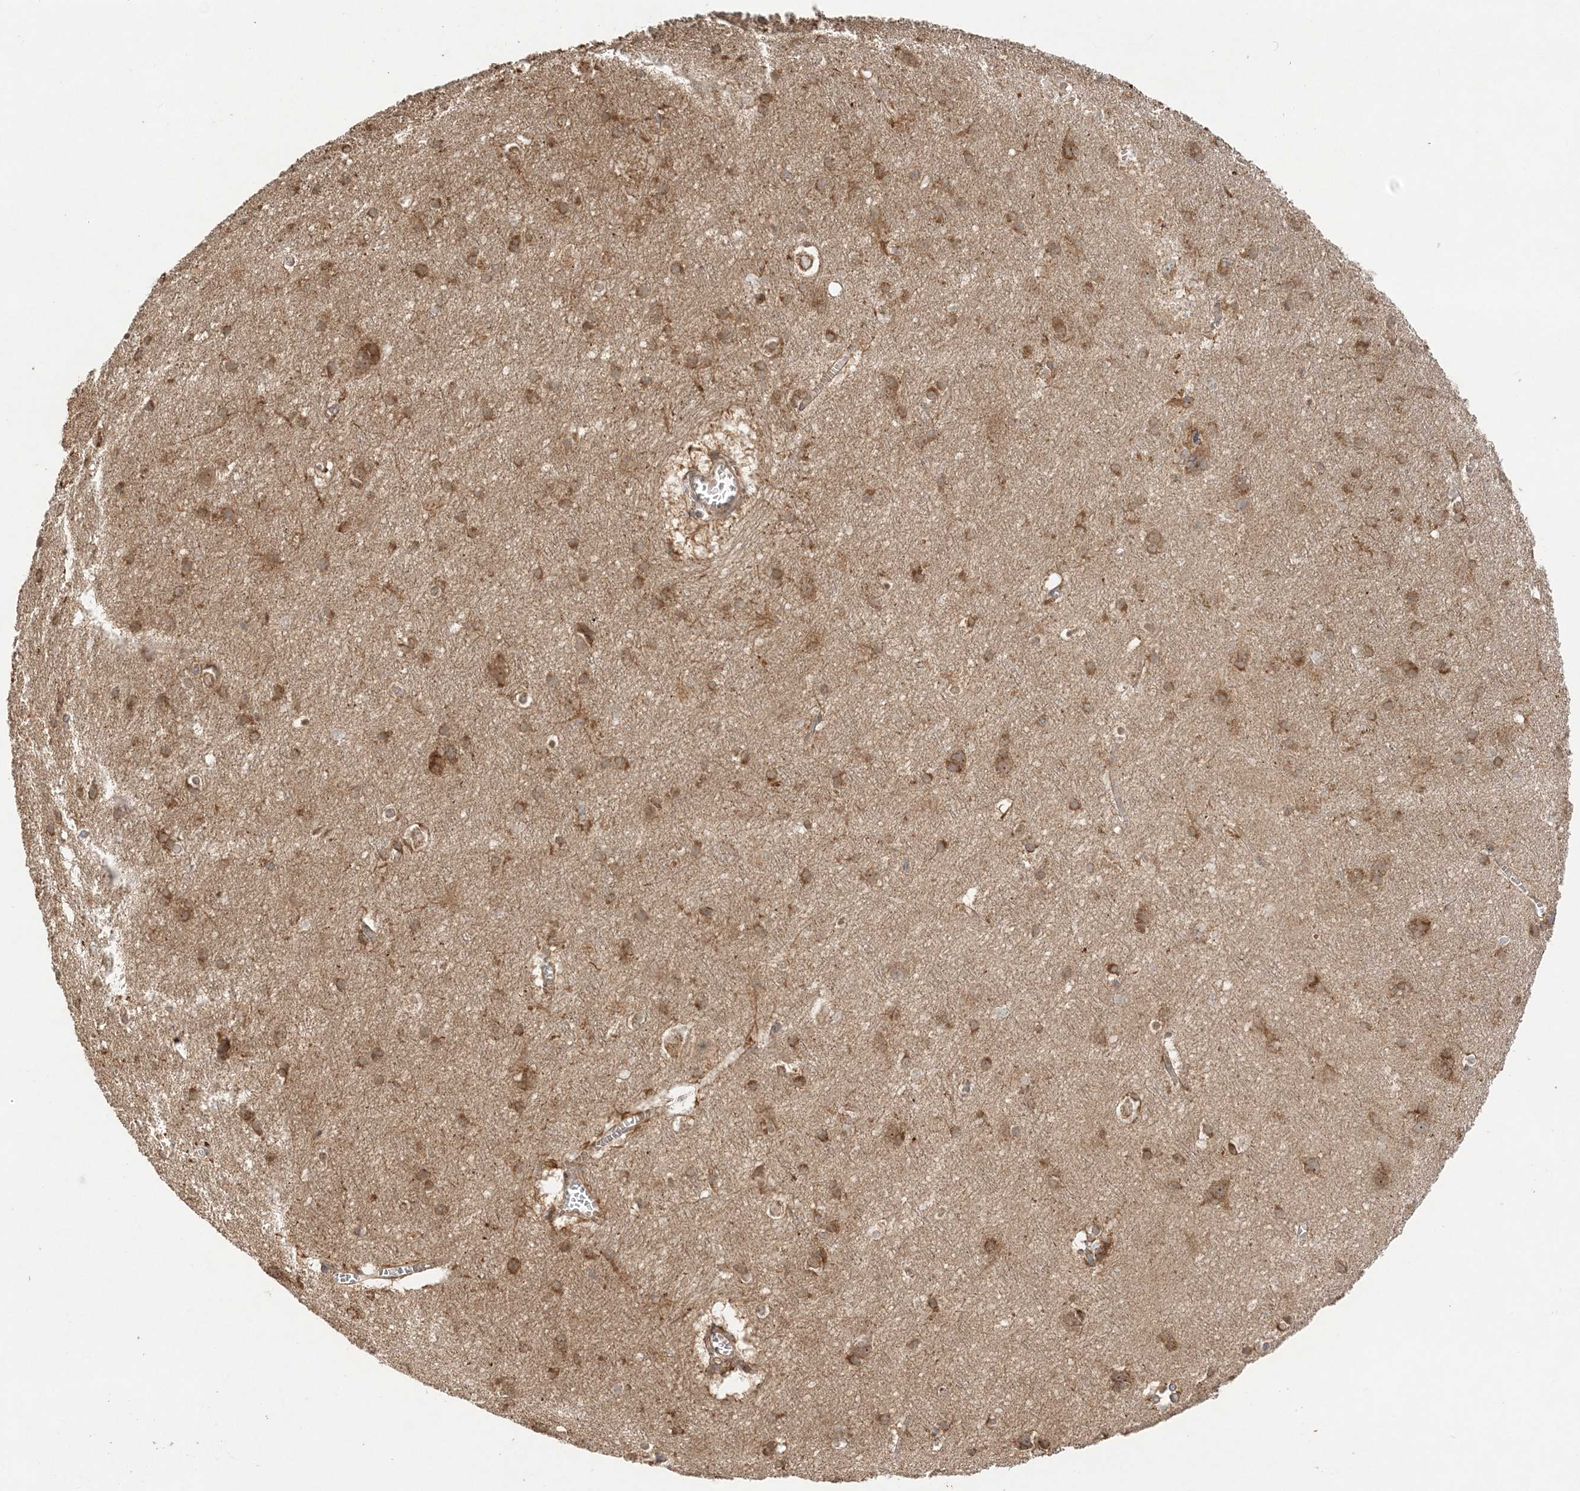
{"staining": {"intensity": "moderate", "quantity": ">75%", "location": "cytoplasmic/membranous"}, "tissue": "cerebral cortex", "cell_type": "Endothelial cells", "image_type": "normal", "snomed": [{"axis": "morphology", "description": "Normal tissue, NOS"}, {"axis": "topography", "description": "Cerebral cortex"}], "caption": "Immunohistochemical staining of normal human cerebral cortex reveals >75% levels of moderate cytoplasmic/membranous protein positivity in approximately >75% of endothelial cells.", "gene": "KIAA0232", "patient": {"sex": "male", "age": 54}}